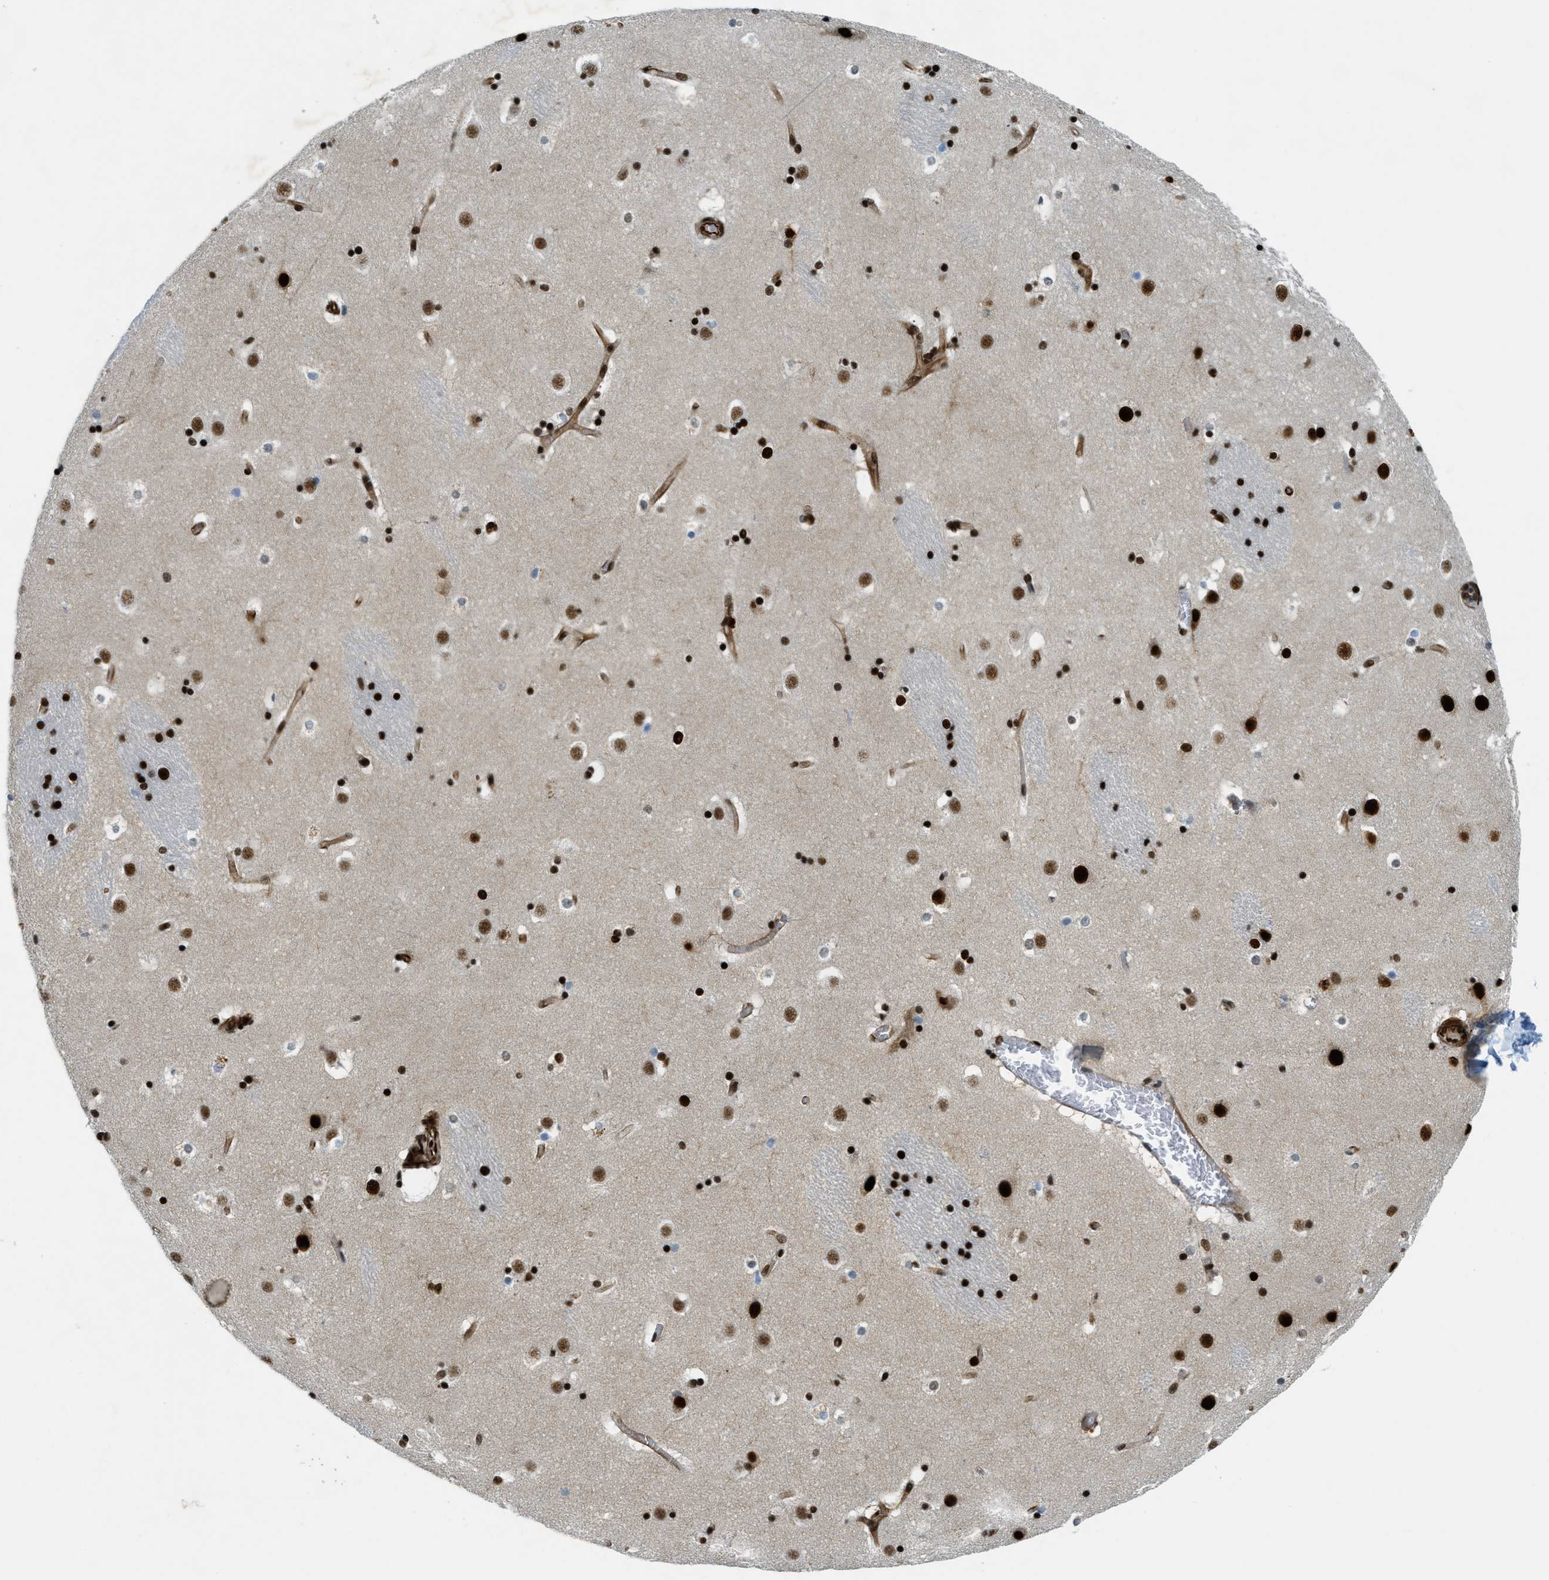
{"staining": {"intensity": "strong", "quantity": ">75%", "location": "nuclear"}, "tissue": "caudate", "cell_type": "Glial cells", "image_type": "normal", "snomed": [{"axis": "morphology", "description": "Normal tissue, NOS"}, {"axis": "topography", "description": "Lateral ventricle wall"}], "caption": "A histopathology image showing strong nuclear expression in approximately >75% of glial cells in unremarkable caudate, as visualized by brown immunohistochemical staining.", "gene": "ZFR", "patient": {"sex": "male", "age": 45}}